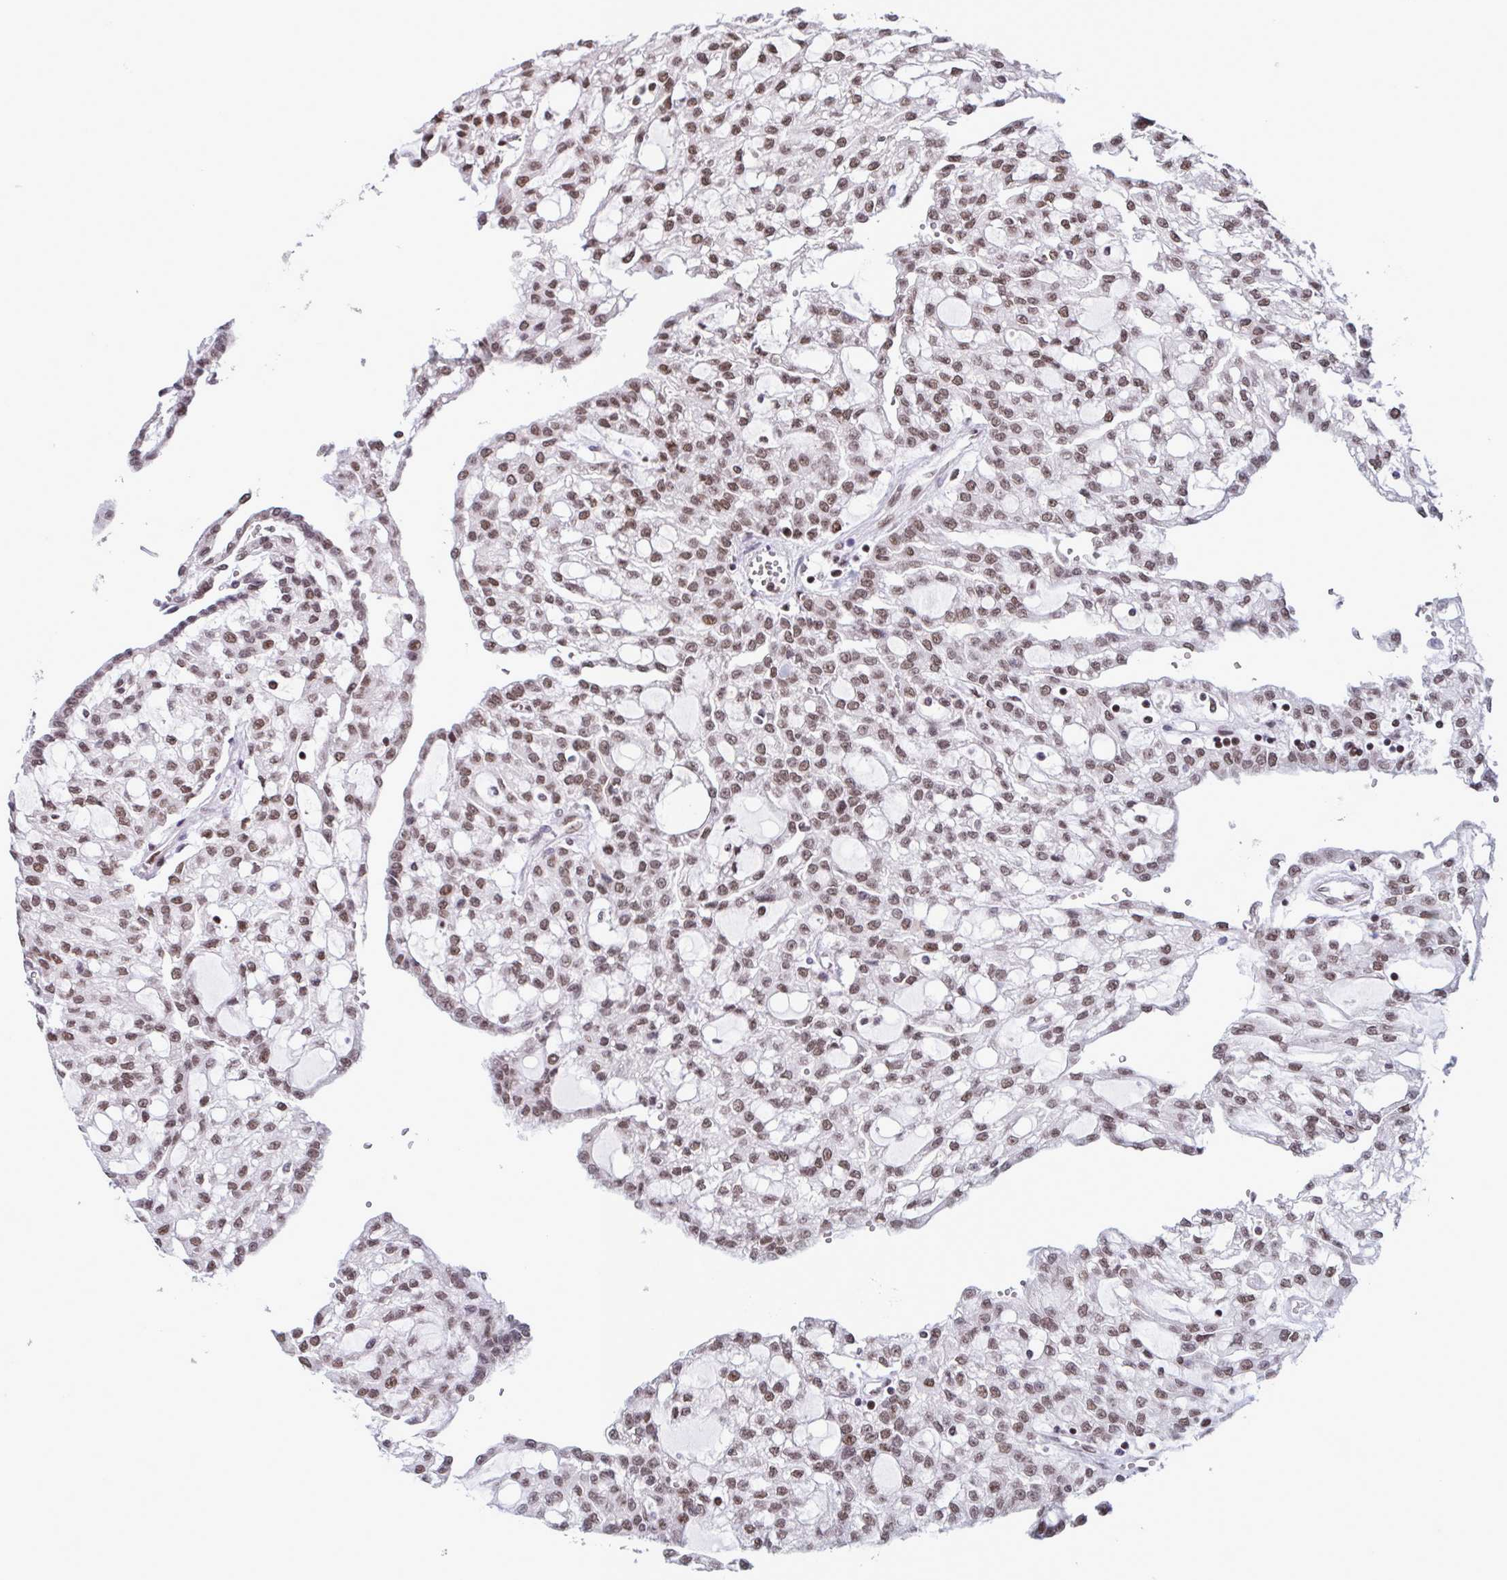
{"staining": {"intensity": "moderate", "quantity": ">75%", "location": "nuclear"}, "tissue": "renal cancer", "cell_type": "Tumor cells", "image_type": "cancer", "snomed": [{"axis": "morphology", "description": "Adenocarcinoma, NOS"}, {"axis": "topography", "description": "Kidney"}], "caption": "Adenocarcinoma (renal) stained with IHC demonstrates moderate nuclear staining in about >75% of tumor cells. (IHC, brightfield microscopy, high magnification).", "gene": "TIMM21", "patient": {"sex": "male", "age": 63}}